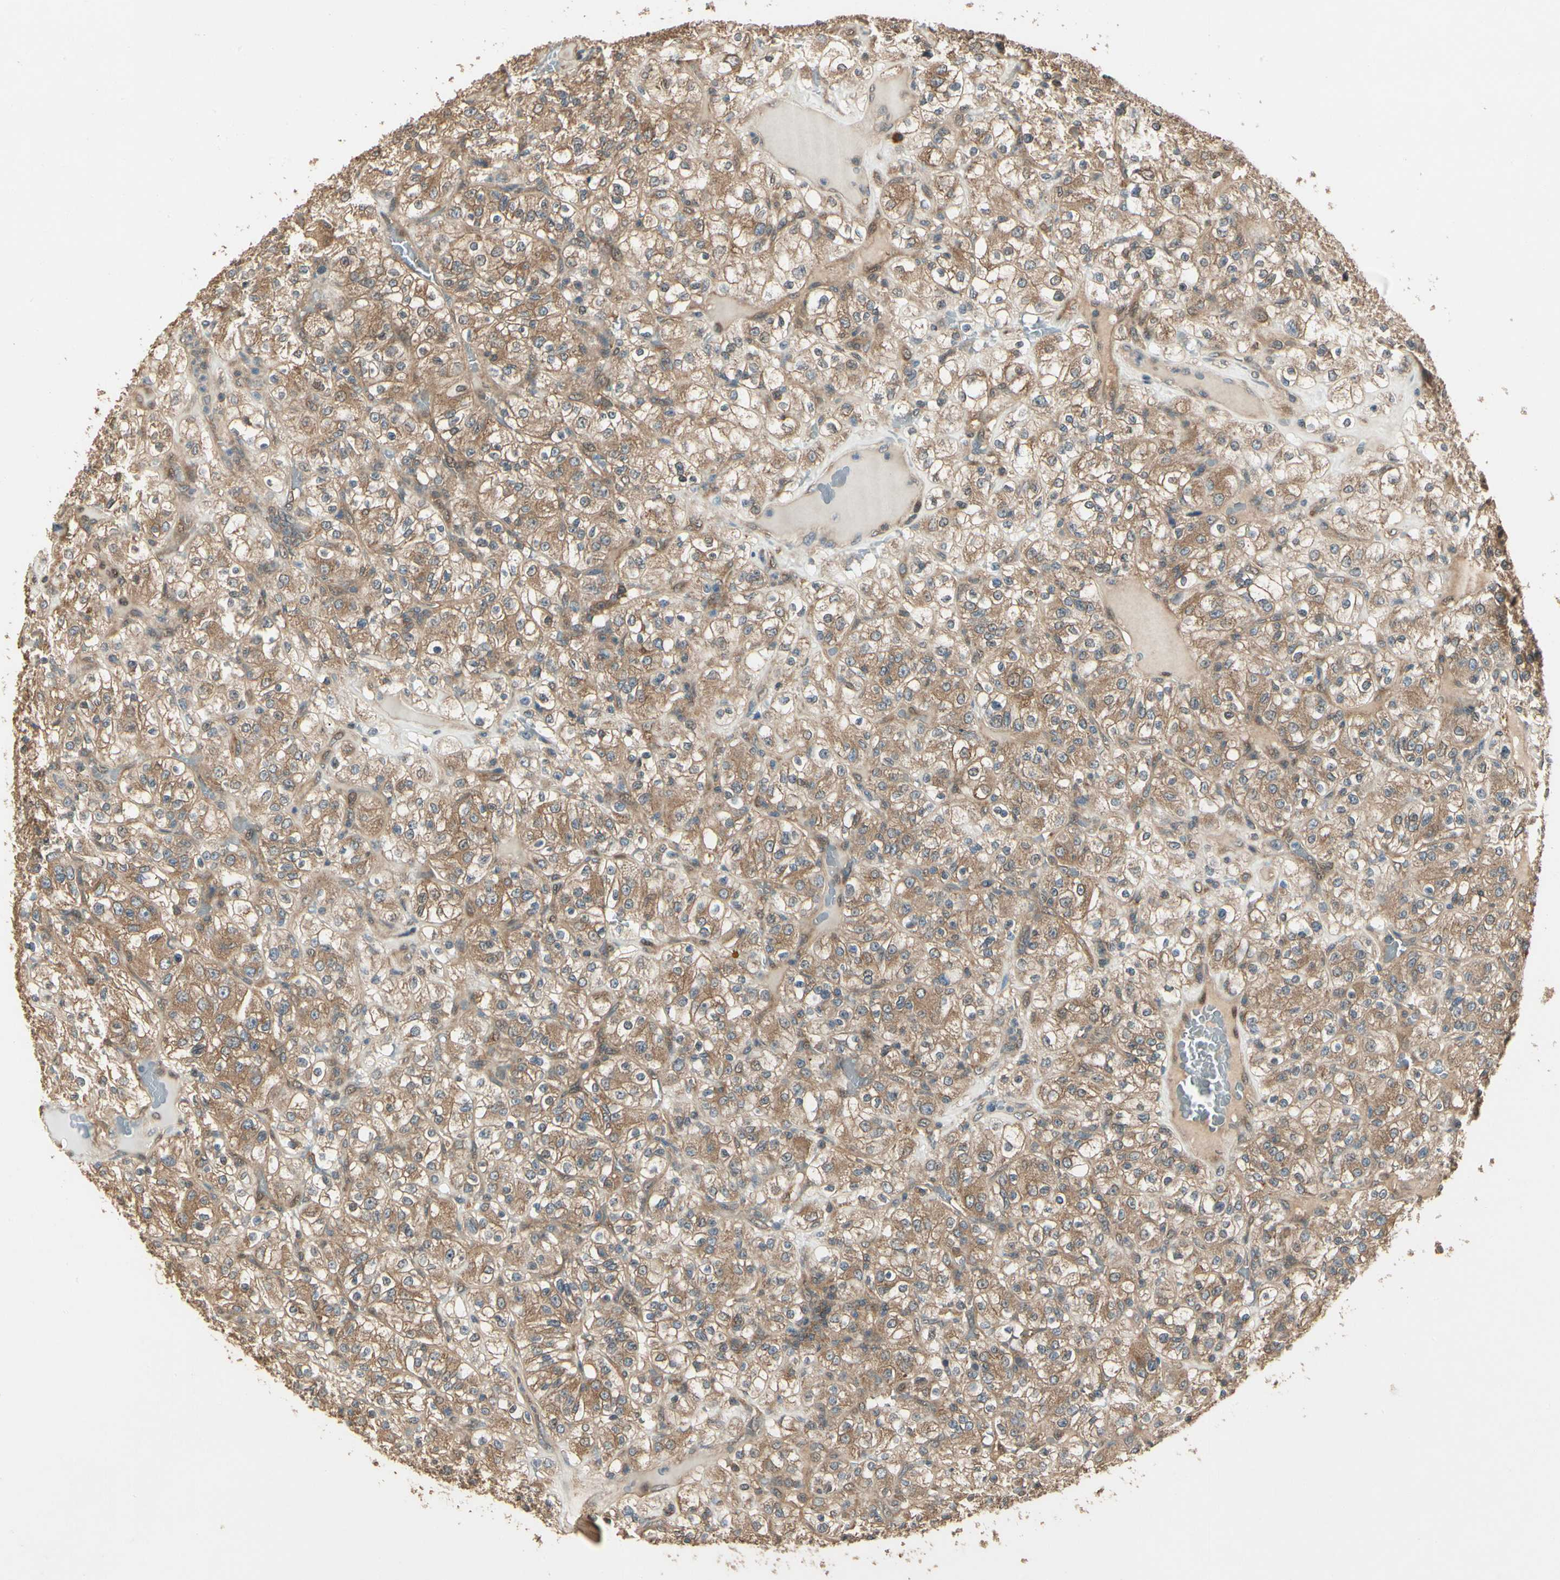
{"staining": {"intensity": "moderate", "quantity": ">75%", "location": "cytoplasmic/membranous"}, "tissue": "renal cancer", "cell_type": "Tumor cells", "image_type": "cancer", "snomed": [{"axis": "morphology", "description": "Normal tissue, NOS"}, {"axis": "morphology", "description": "Adenocarcinoma, NOS"}, {"axis": "topography", "description": "Kidney"}], "caption": "There is medium levels of moderate cytoplasmic/membranous staining in tumor cells of adenocarcinoma (renal), as demonstrated by immunohistochemical staining (brown color).", "gene": "CCT7", "patient": {"sex": "female", "age": 72}}